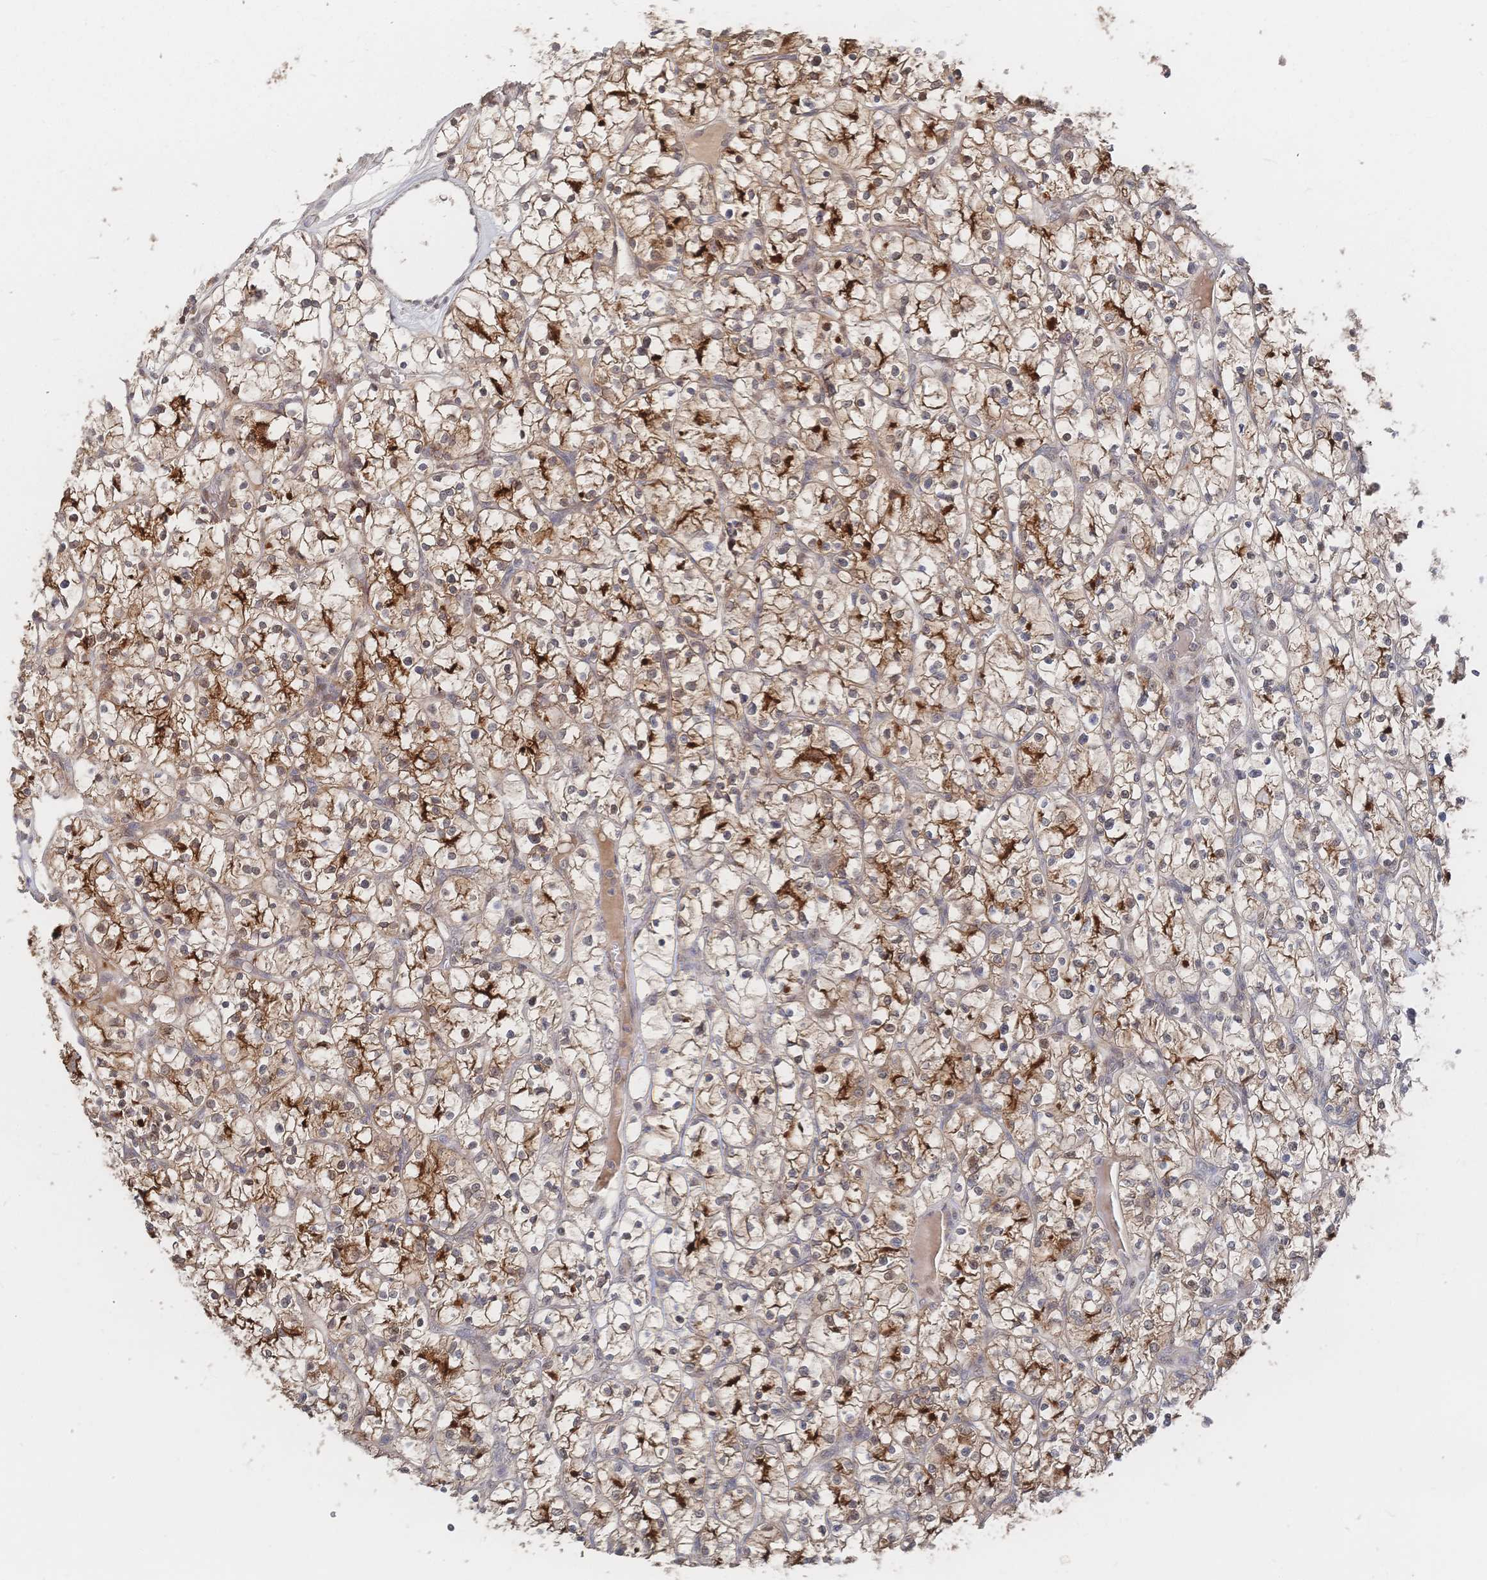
{"staining": {"intensity": "strong", "quantity": "25%-75%", "location": "cytoplasmic/membranous"}, "tissue": "renal cancer", "cell_type": "Tumor cells", "image_type": "cancer", "snomed": [{"axis": "morphology", "description": "Adenocarcinoma, NOS"}, {"axis": "topography", "description": "Kidney"}], "caption": "Strong cytoplasmic/membranous expression for a protein is seen in approximately 25%-75% of tumor cells of adenocarcinoma (renal) using IHC.", "gene": "LRP5", "patient": {"sex": "female", "age": 64}}